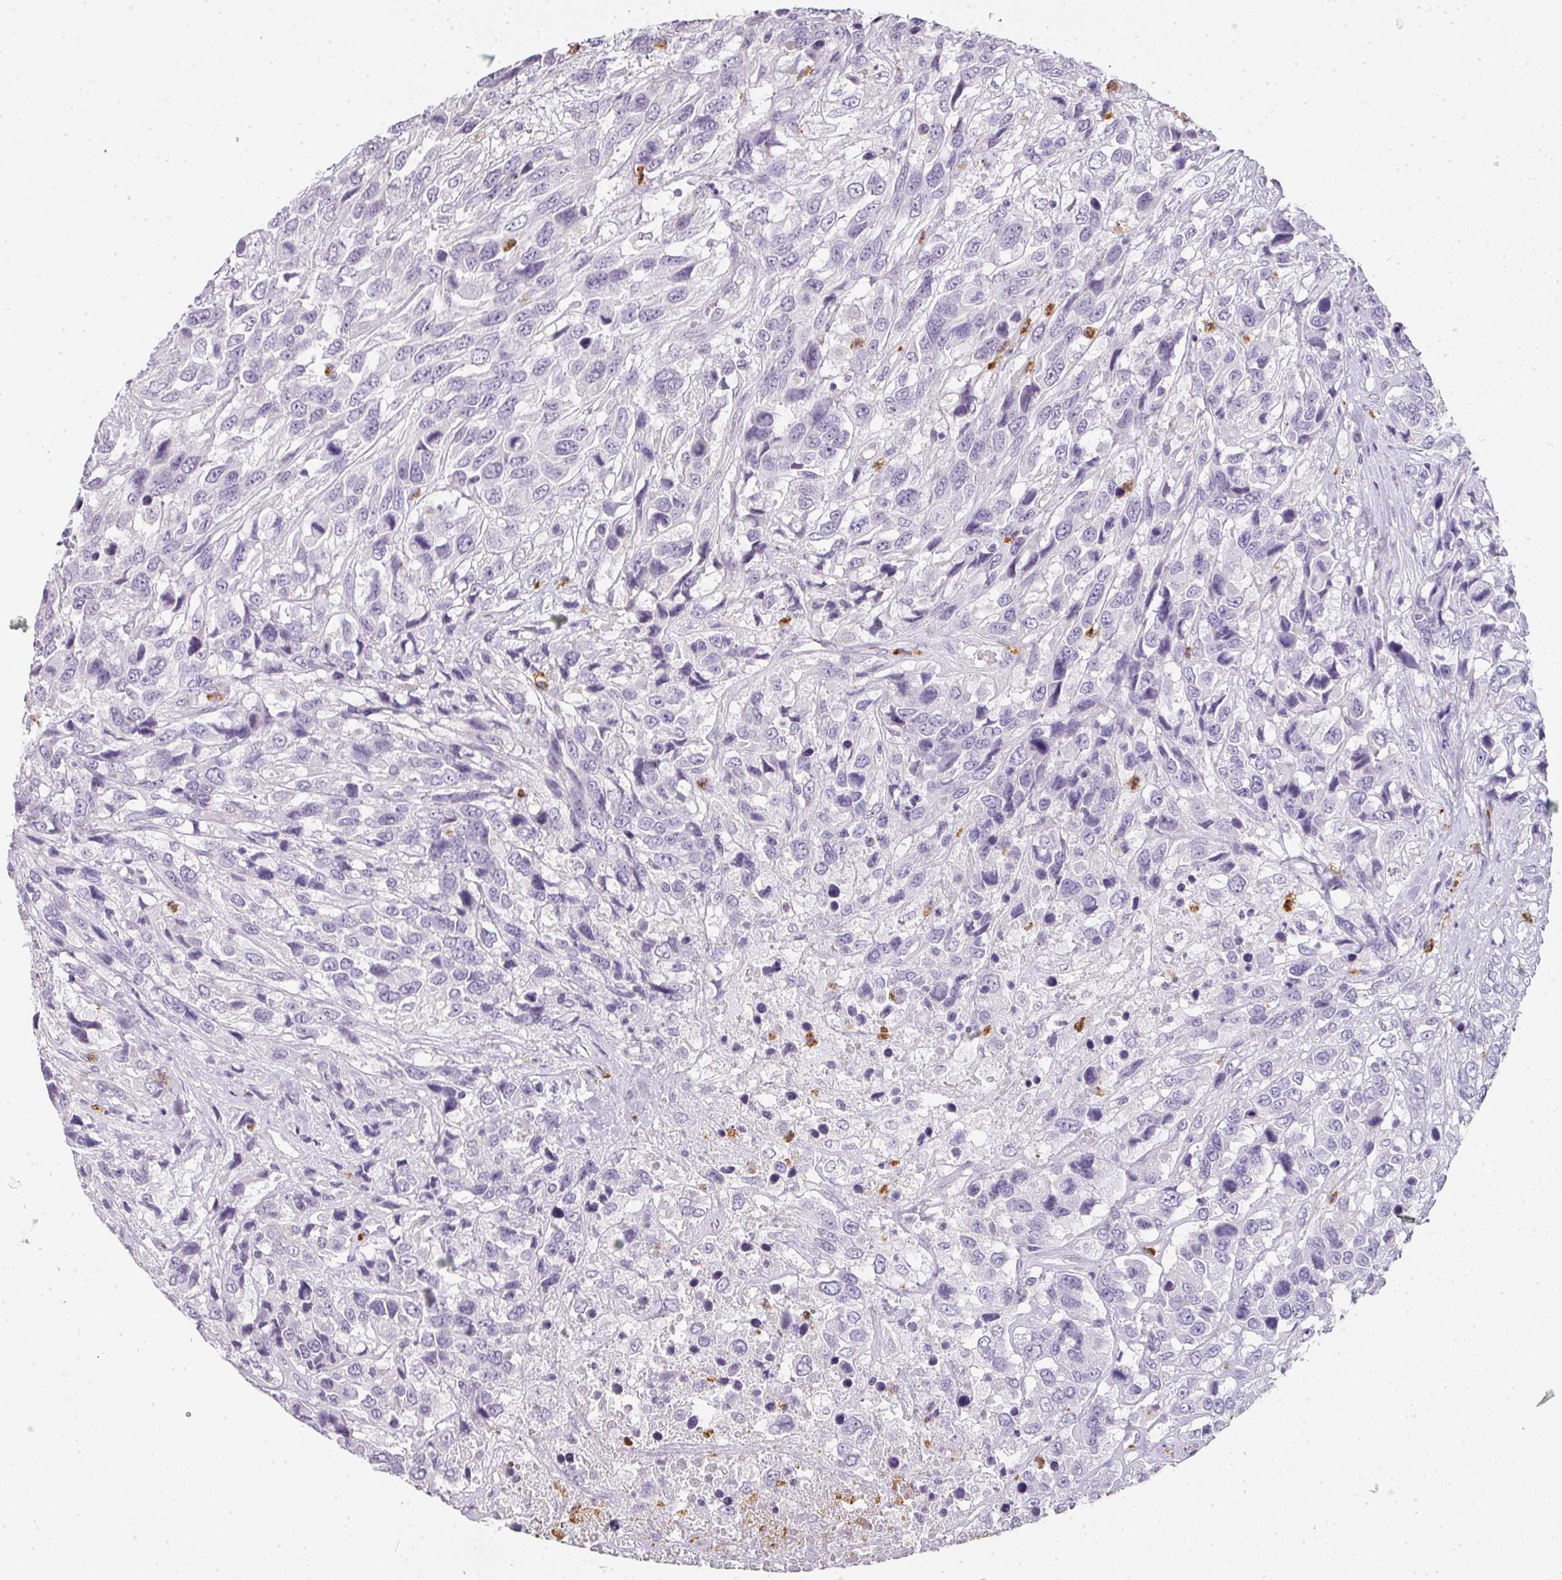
{"staining": {"intensity": "negative", "quantity": "none", "location": "none"}, "tissue": "urothelial cancer", "cell_type": "Tumor cells", "image_type": "cancer", "snomed": [{"axis": "morphology", "description": "Urothelial carcinoma, High grade"}, {"axis": "topography", "description": "Urinary bladder"}], "caption": "Human urothelial cancer stained for a protein using immunohistochemistry (IHC) displays no staining in tumor cells.", "gene": "CAMP", "patient": {"sex": "female", "age": 70}}